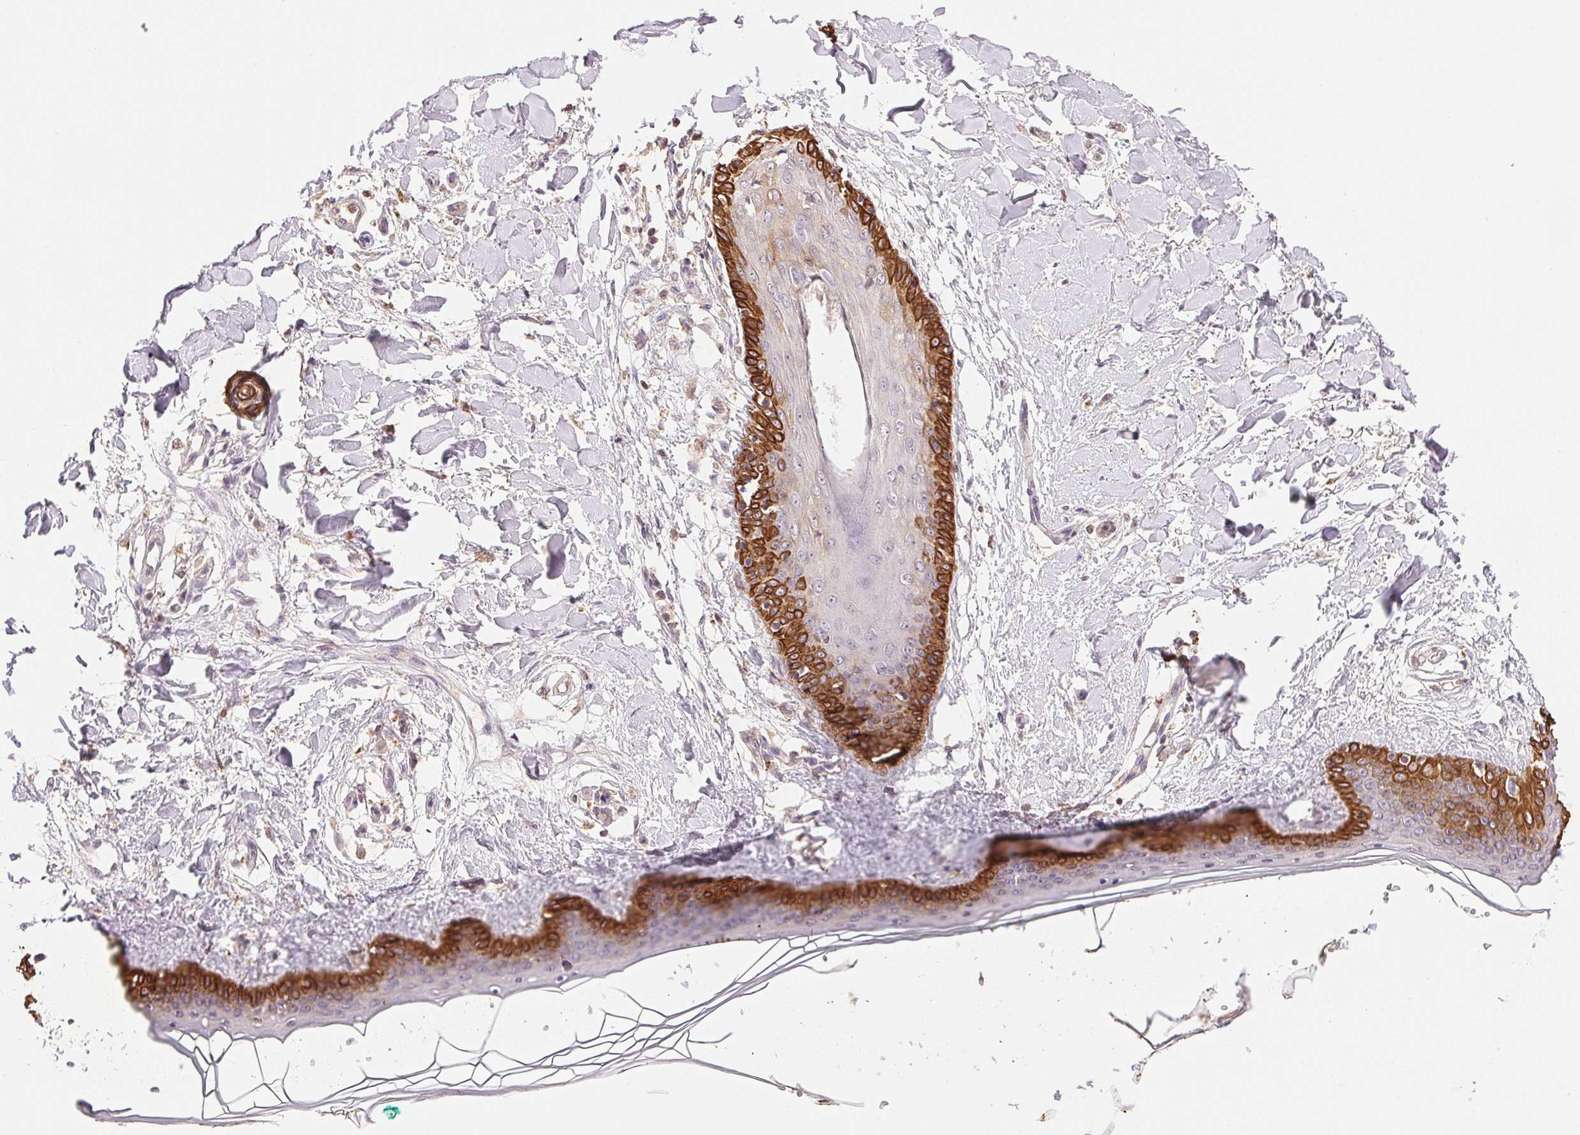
{"staining": {"intensity": "negative", "quantity": "none", "location": "none"}, "tissue": "skin", "cell_type": "Fibroblasts", "image_type": "normal", "snomed": [{"axis": "morphology", "description": "Normal tissue, NOS"}, {"axis": "topography", "description": "Skin"}], "caption": "Normal skin was stained to show a protein in brown. There is no significant expression in fibroblasts. The staining was performed using DAB to visualize the protein expression in brown, while the nuclei were stained in blue with hematoxylin (Magnification: 20x).", "gene": "TMEM253", "patient": {"sex": "female", "age": 34}}